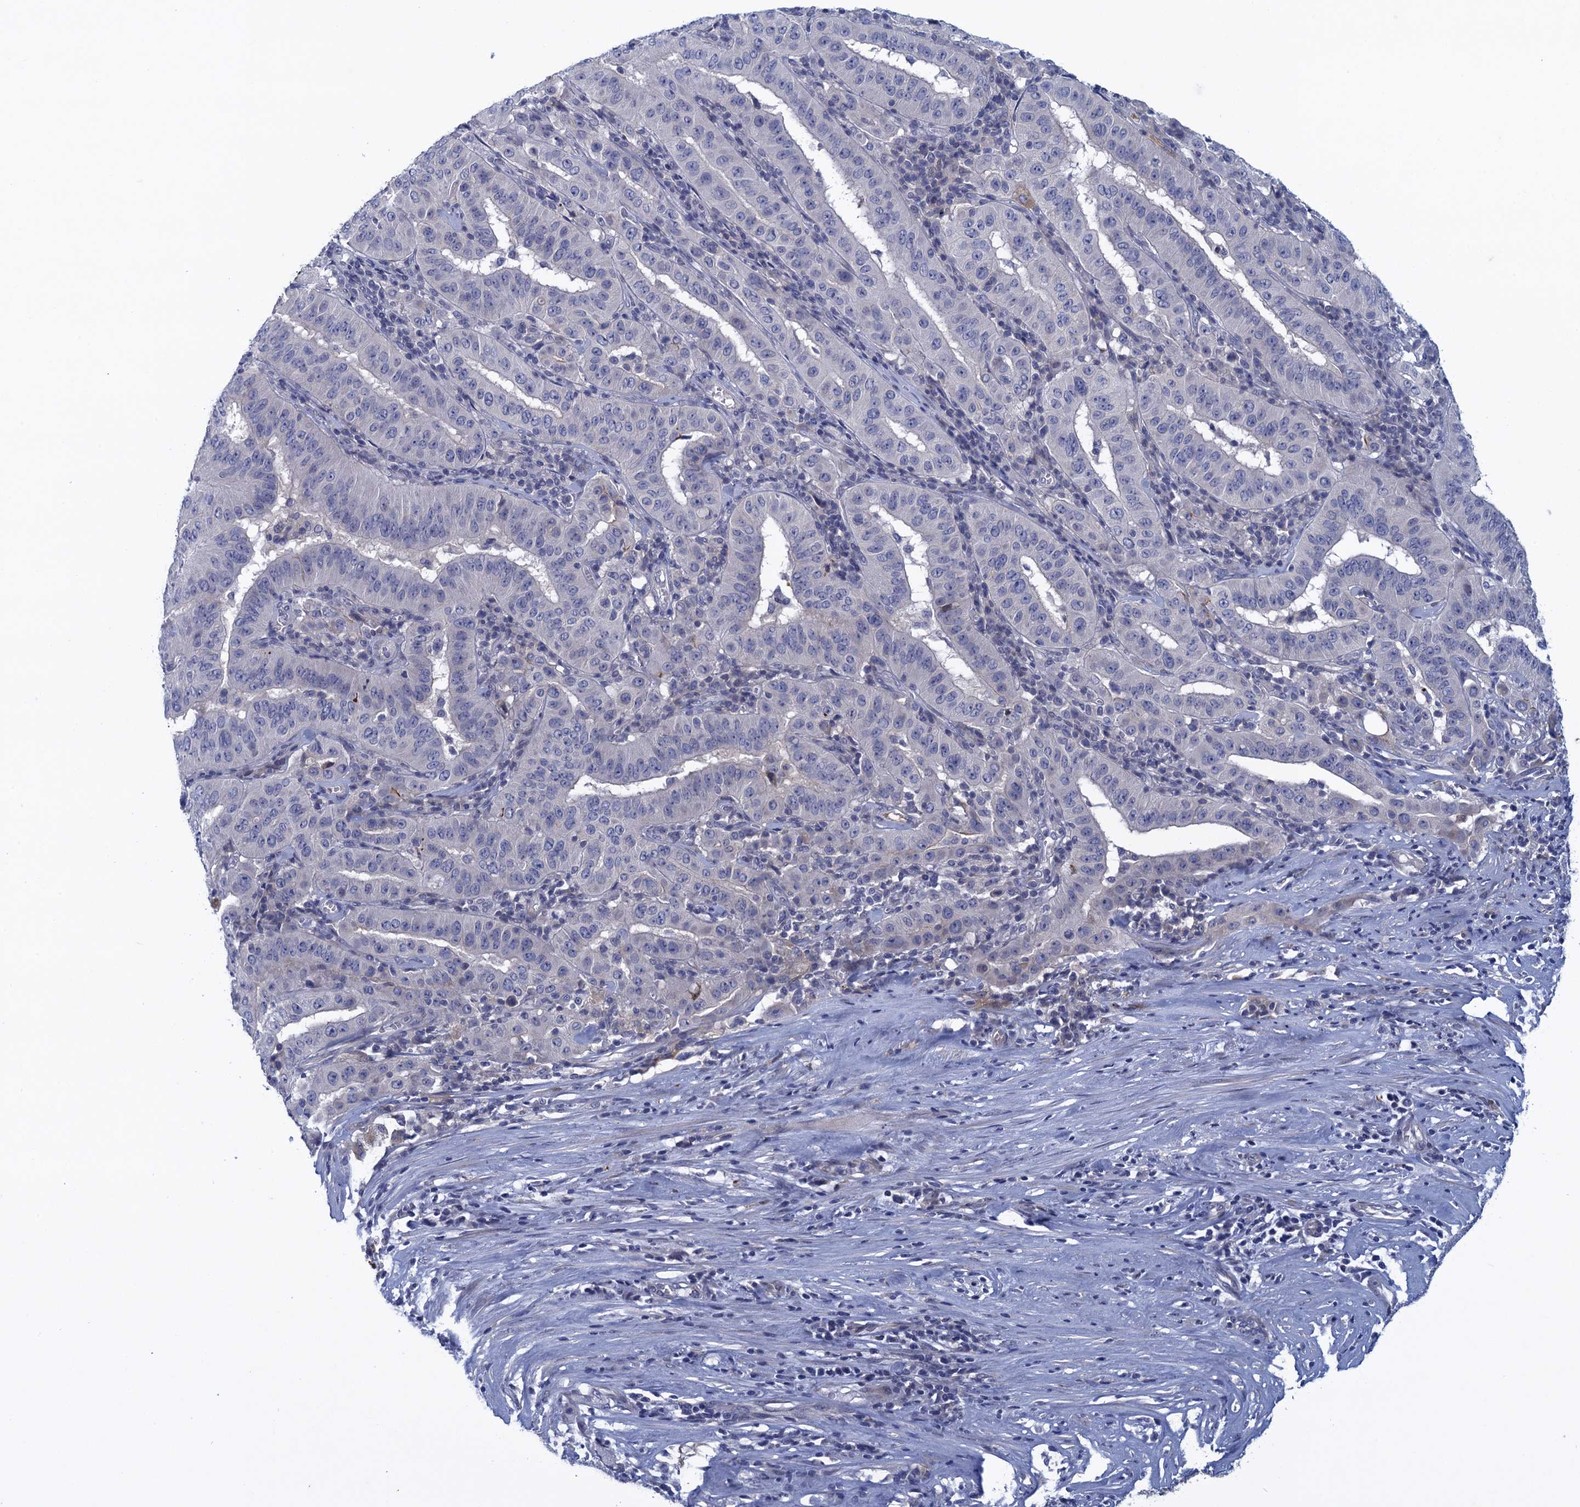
{"staining": {"intensity": "negative", "quantity": "none", "location": "none"}, "tissue": "pancreatic cancer", "cell_type": "Tumor cells", "image_type": "cancer", "snomed": [{"axis": "morphology", "description": "Adenocarcinoma, NOS"}, {"axis": "topography", "description": "Pancreas"}], "caption": "High magnification brightfield microscopy of pancreatic adenocarcinoma stained with DAB (3,3'-diaminobenzidine) (brown) and counterstained with hematoxylin (blue): tumor cells show no significant expression.", "gene": "SCEL", "patient": {"sex": "male", "age": 63}}